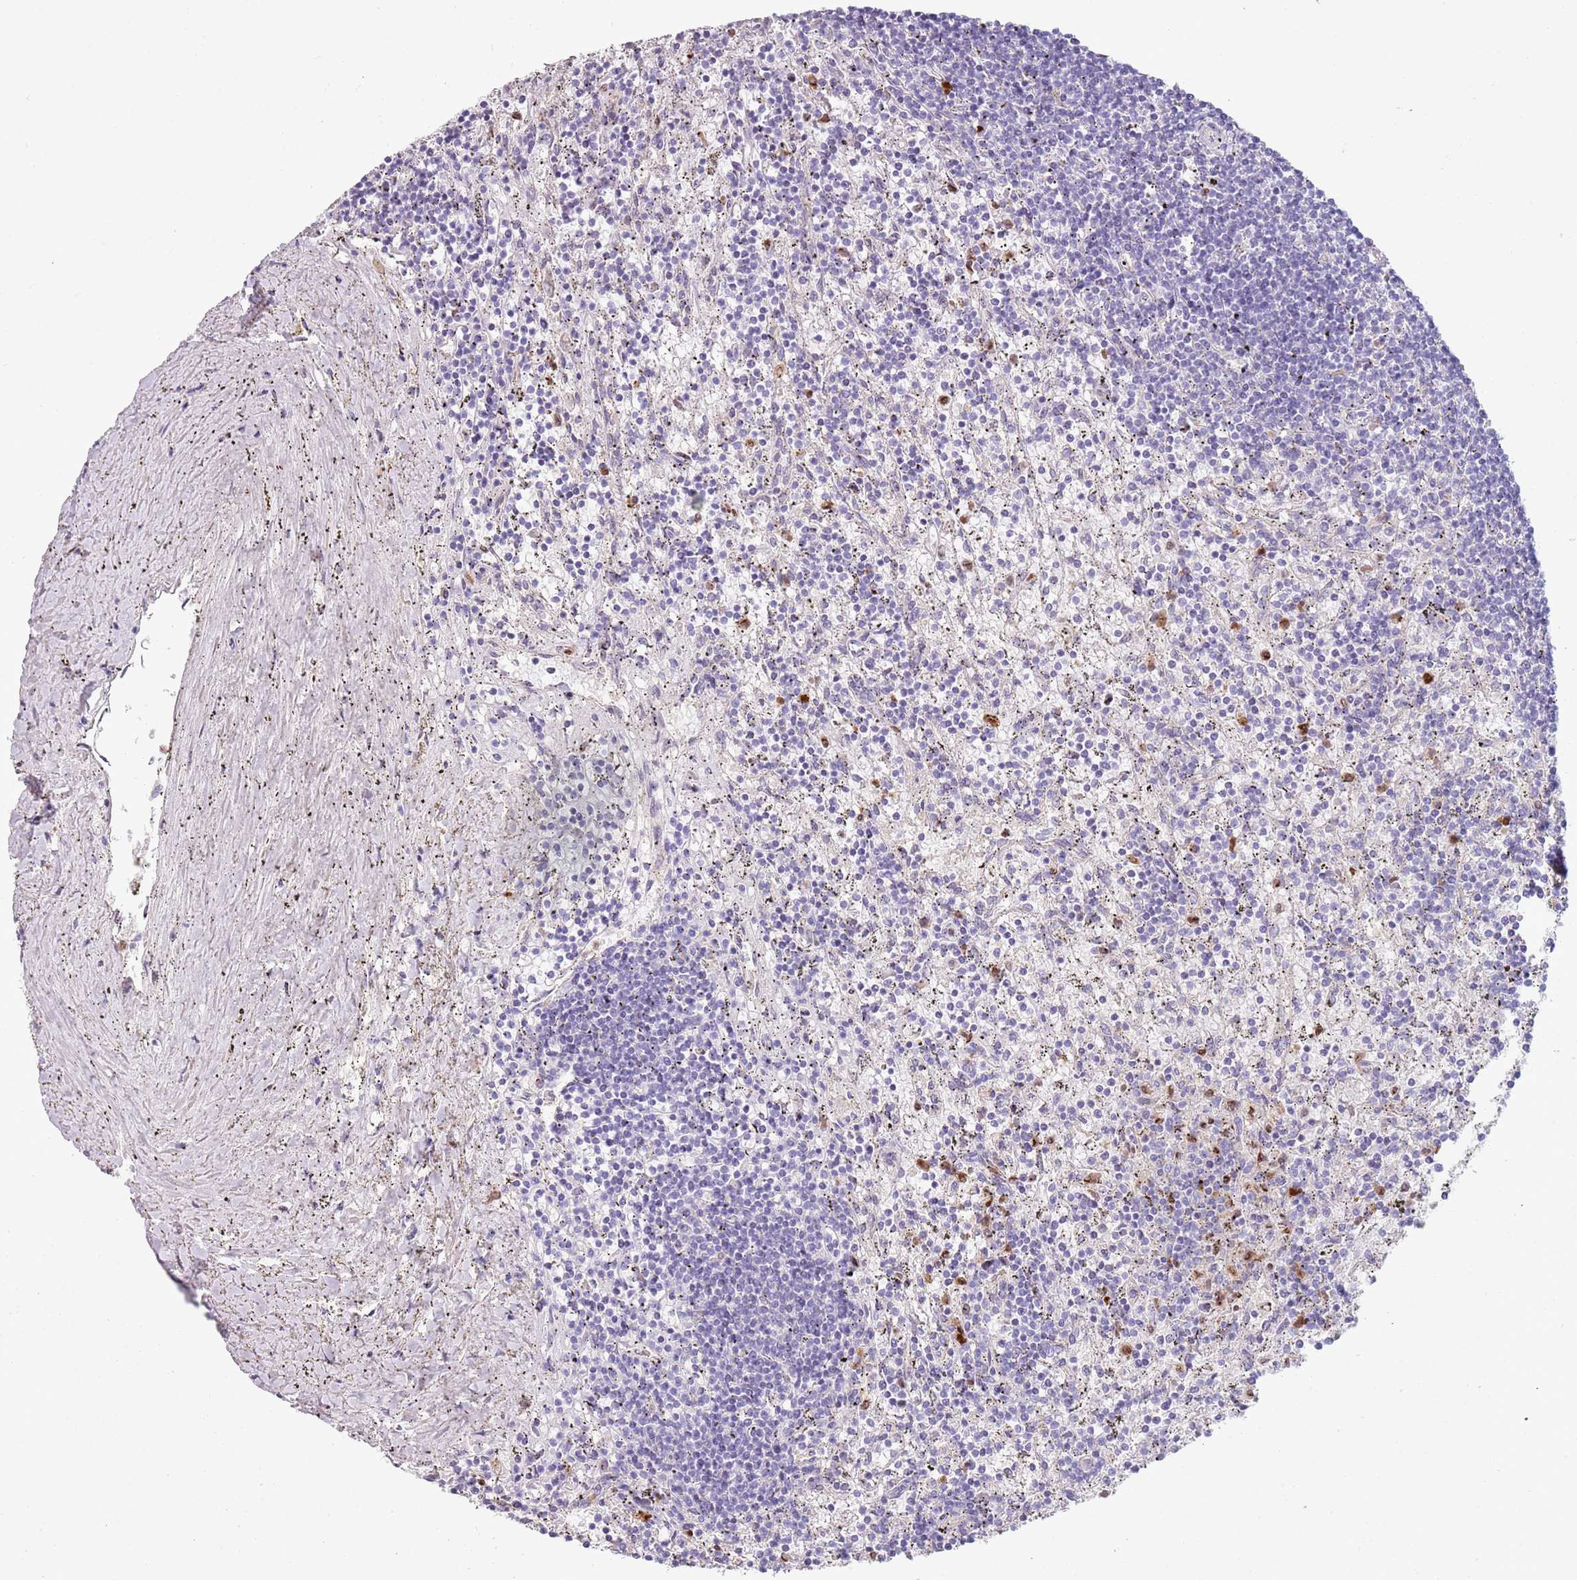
{"staining": {"intensity": "negative", "quantity": "none", "location": "none"}, "tissue": "lymphoma", "cell_type": "Tumor cells", "image_type": "cancer", "snomed": [{"axis": "morphology", "description": "Malignant lymphoma, non-Hodgkin's type, Low grade"}, {"axis": "topography", "description": "Spleen"}], "caption": "Immunohistochemistry (IHC) photomicrograph of human lymphoma stained for a protein (brown), which exhibits no staining in tumor cells.", "gene": "PHLPP2", "patient": {"sex": "male", "age": 76}}